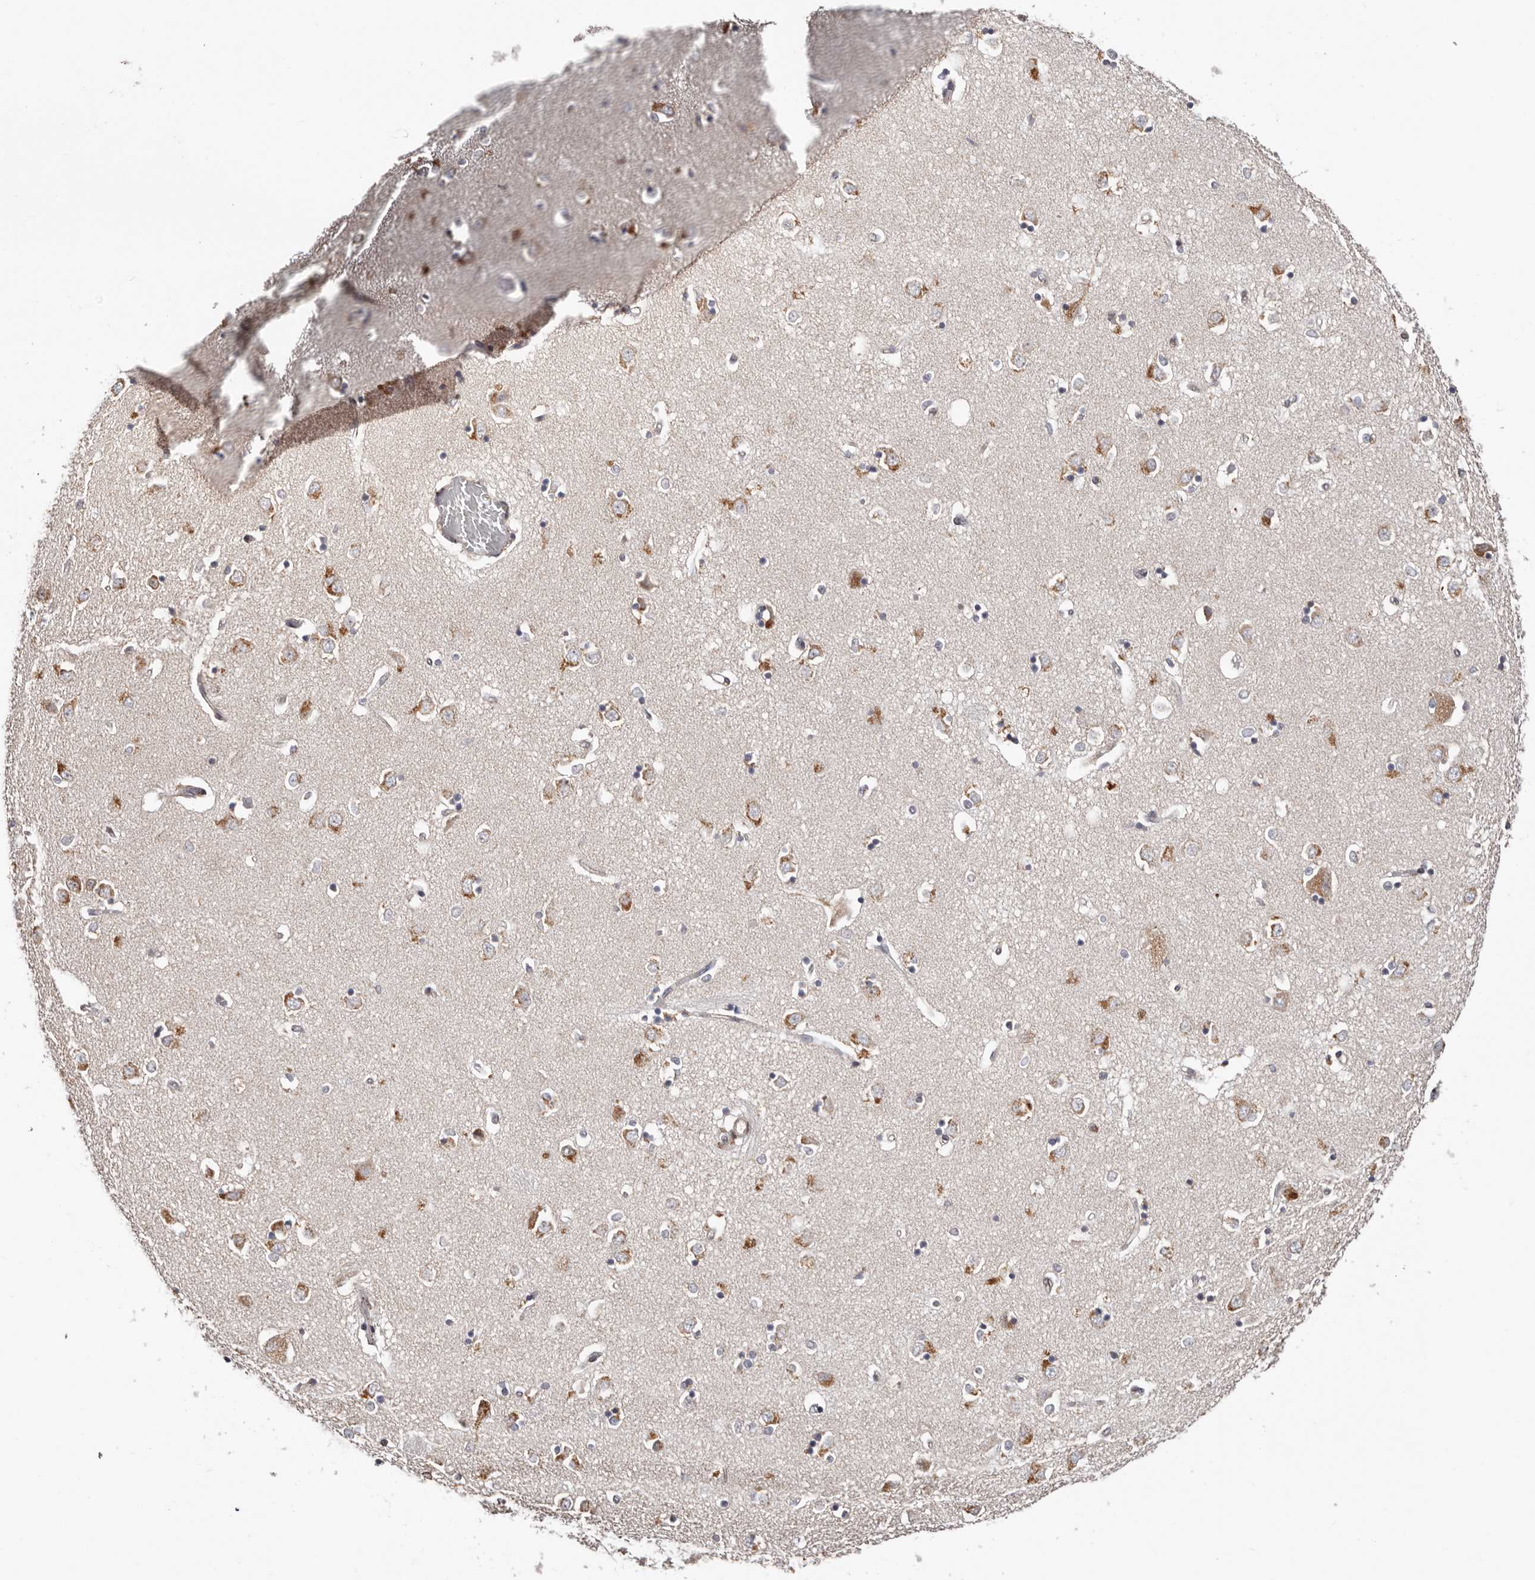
{"staining": {"intensity": "weak", "quantity": "<25%", "location": "cytoplasmic/membranous"}, "tissue": "caudate", "cell_type": "Glial cells", "image_type": "normal", "snomed": [{"axis": "morphology", "description": "Normal tissue, NOS"}, {"axis": "topography", "description": "Lateral ventricle wall"}], "caption": "High magnification brightfield microscopy of benign caudate stained with DAB (brown) and counterstained with hematoxylin (blue): glial cells show no significant staining. (Brightfield microscopy of DAB immunohistochemistry (IHC) at high magnification).", "gene": "SMAD7", "patient": {"sex": "male", "age": 45}}